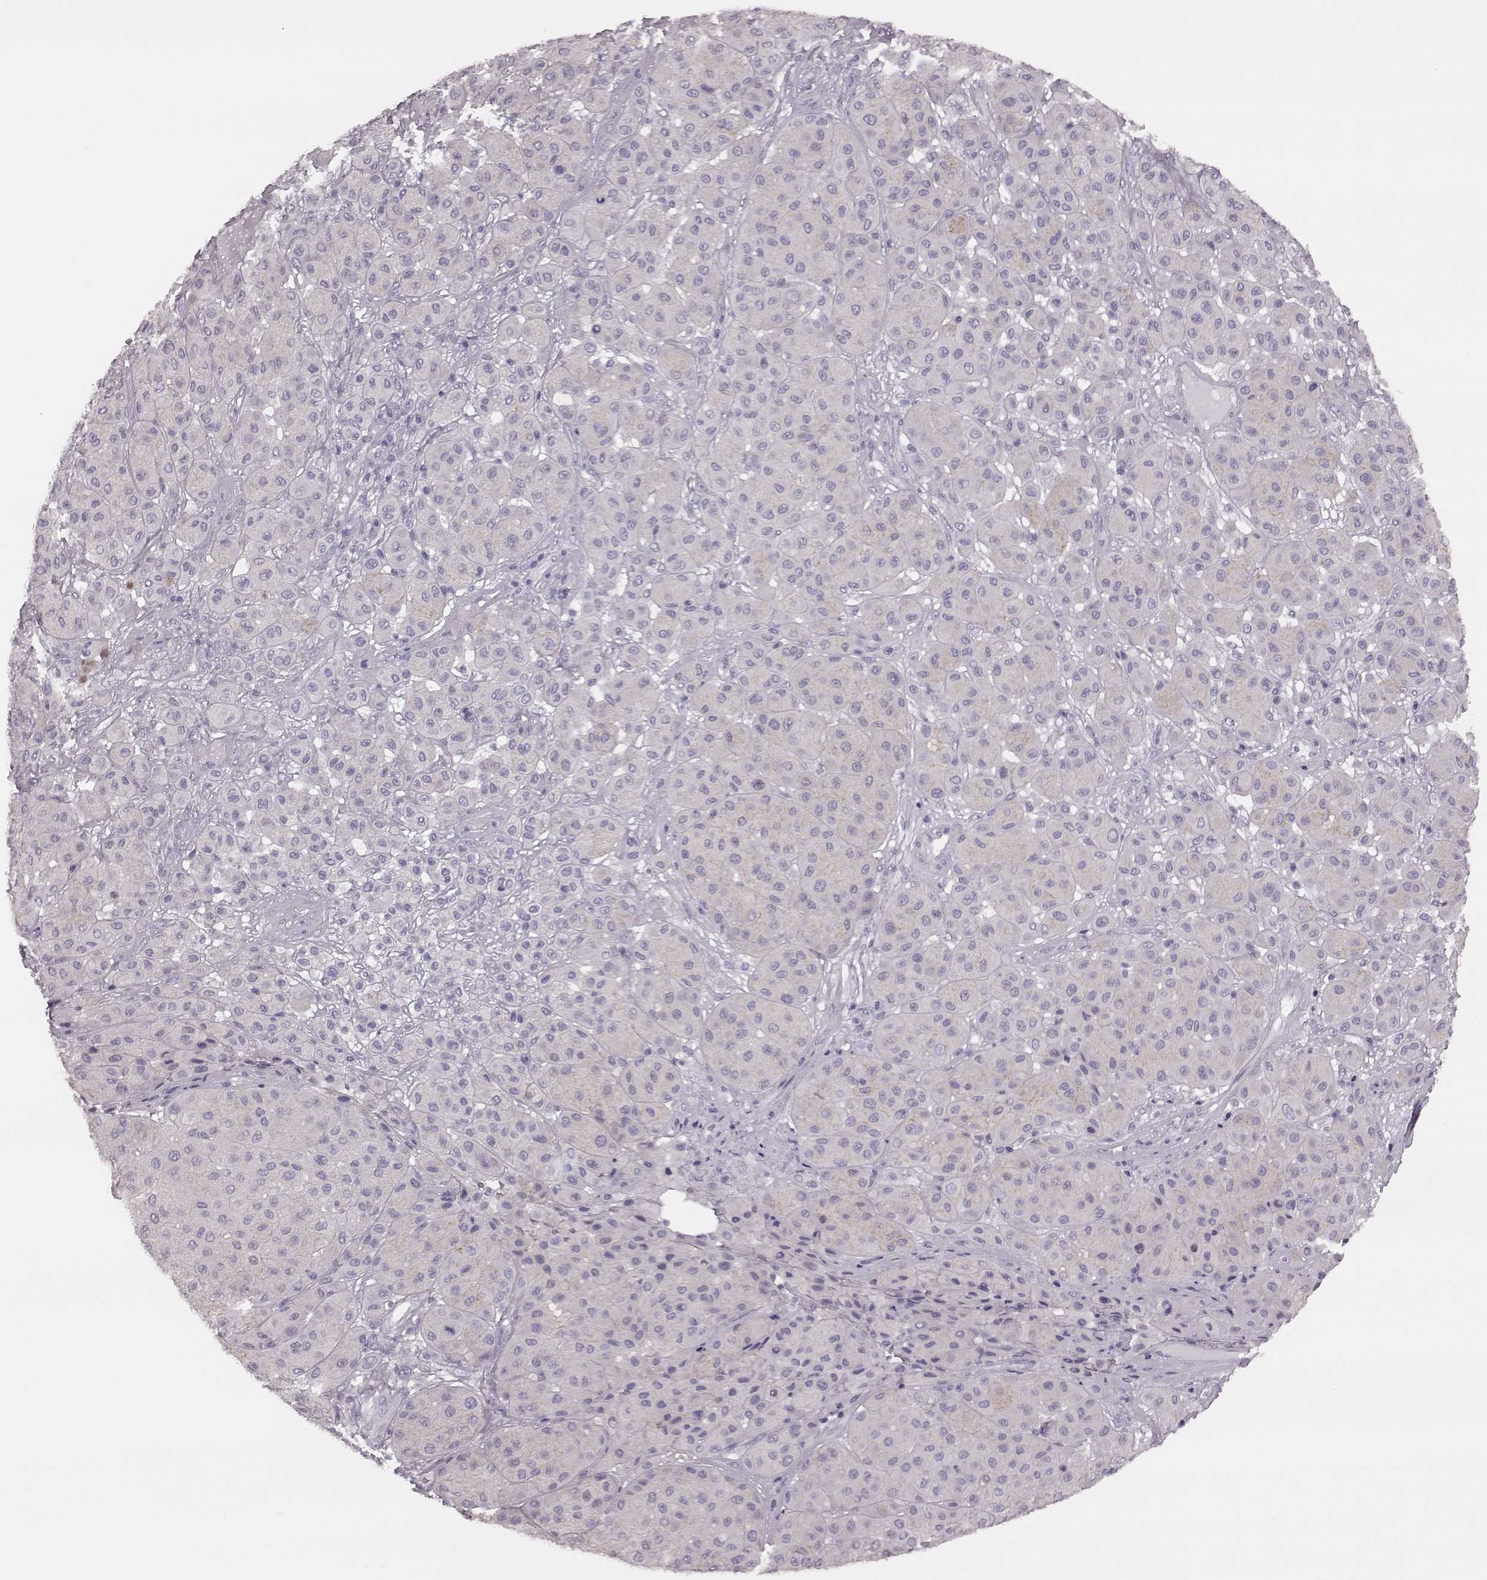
{"staining": {"intensity": "negative", "quantity": "none", "location": "none"}, "tissue": "melanoma", "cell_type": "Tumor cells", "image_type": "cancer", "snomed": [{"axis": "morphology", "description": "Malignant melanoma, Metastatic site"}, {"axis": "topography", "description": "Smooth muscle"}], "caption": "Immunohistochemical staining of human melanoma reveals no significant positivity in tumor cells. (DAB (3,3'-diaminobenzidine) immunohistochemistry with hematoxylin counter stain).", "gene": "CRYBA2", "patient": {"sex": "male", "age": 41}}